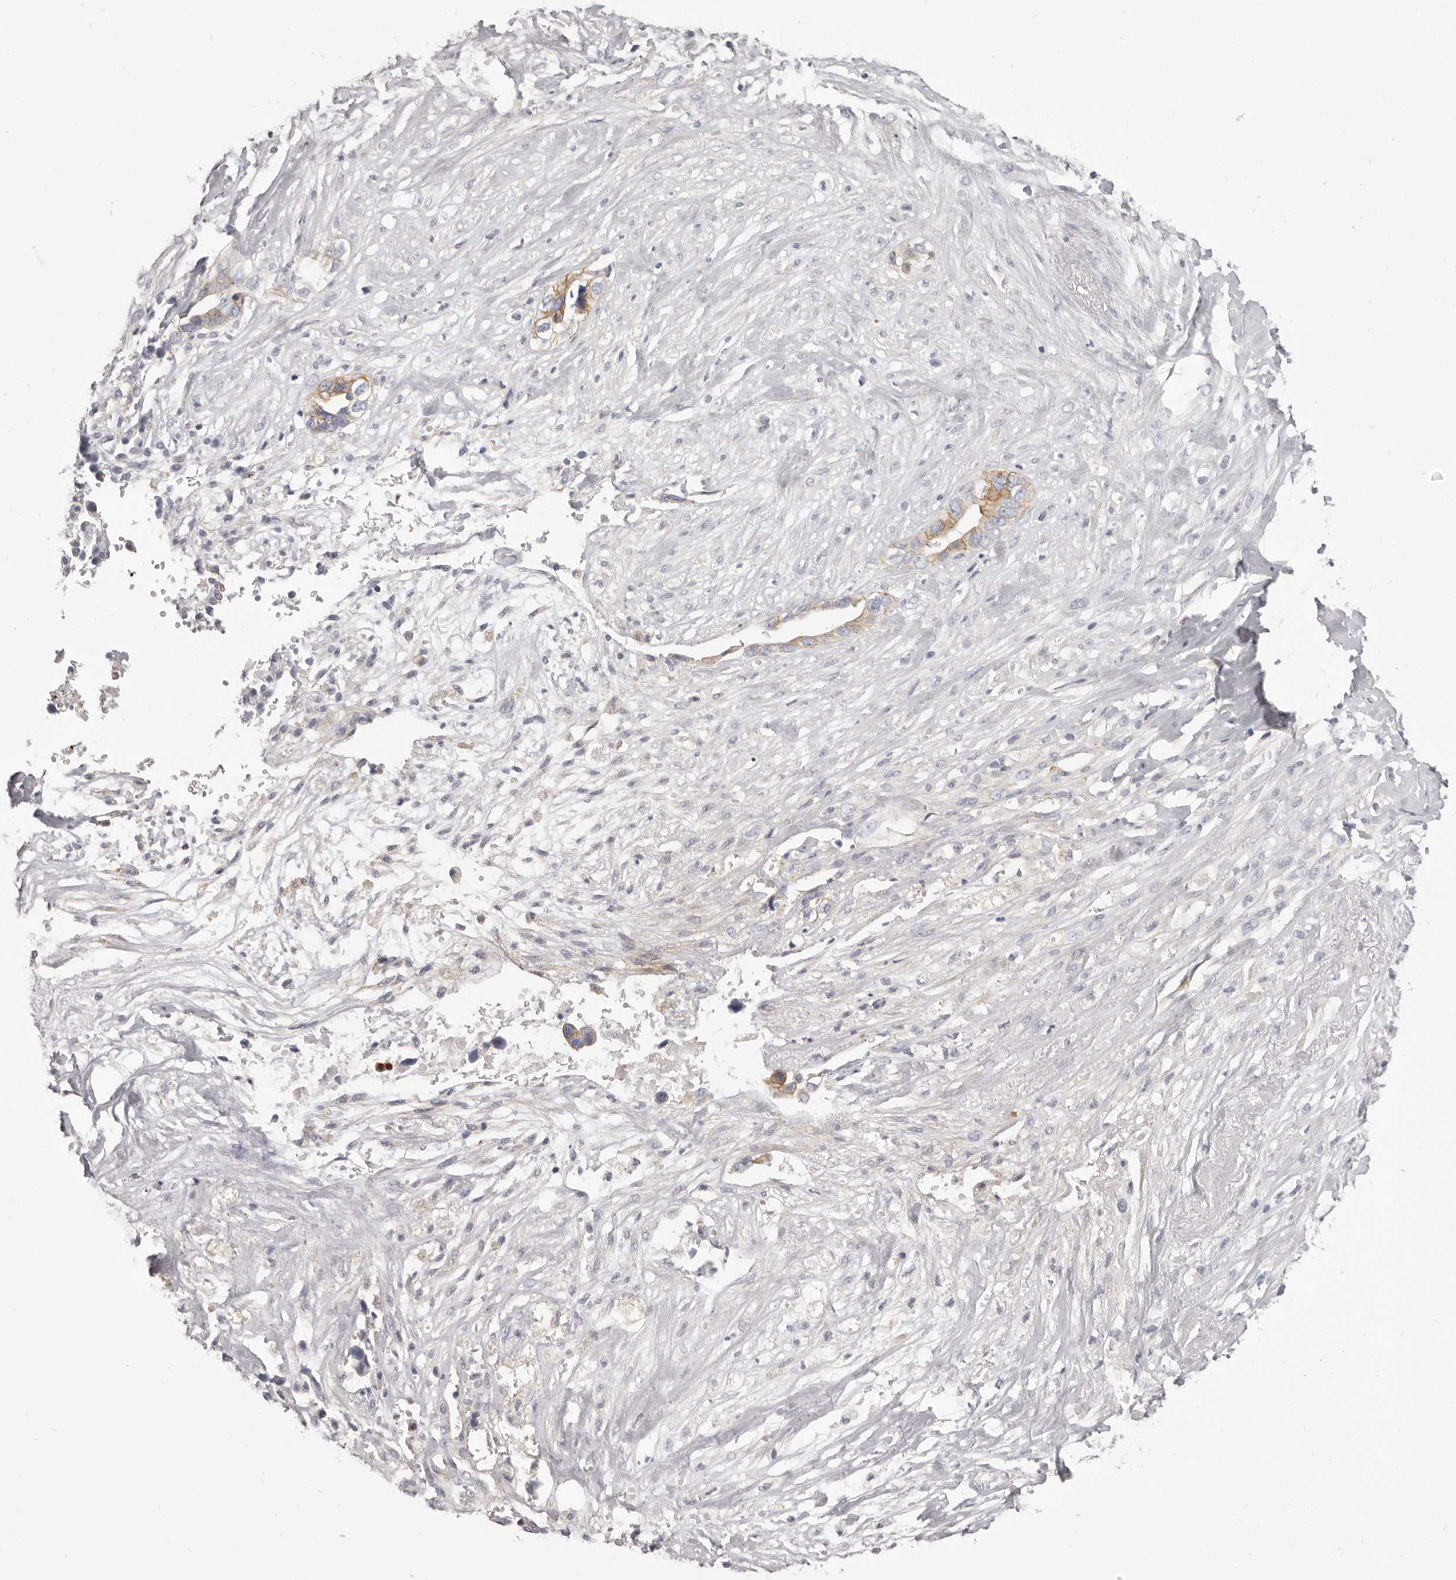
{"staining": {"intensity": "moderate", "quantity": "25%-75%", "location": "cytoplasmic/membranous"}, "tissue": "liver cancer", "cell_type": "Tumor cells", "image_type": "cancer", "snomed": [{"axis": "morphology", "description": "Cholangiocarcinoma"}, {"axis": "topography", "description": "Liver"}], "caption": "This is an image of immunohistochemistry staining of liver cancer (cholangiocarcinoma), which shows moderate expression in the cytoplasmic/membranous of tumor cells.", "gene": "OTUD3", "patient": {"sex": "female", "age": 79}}